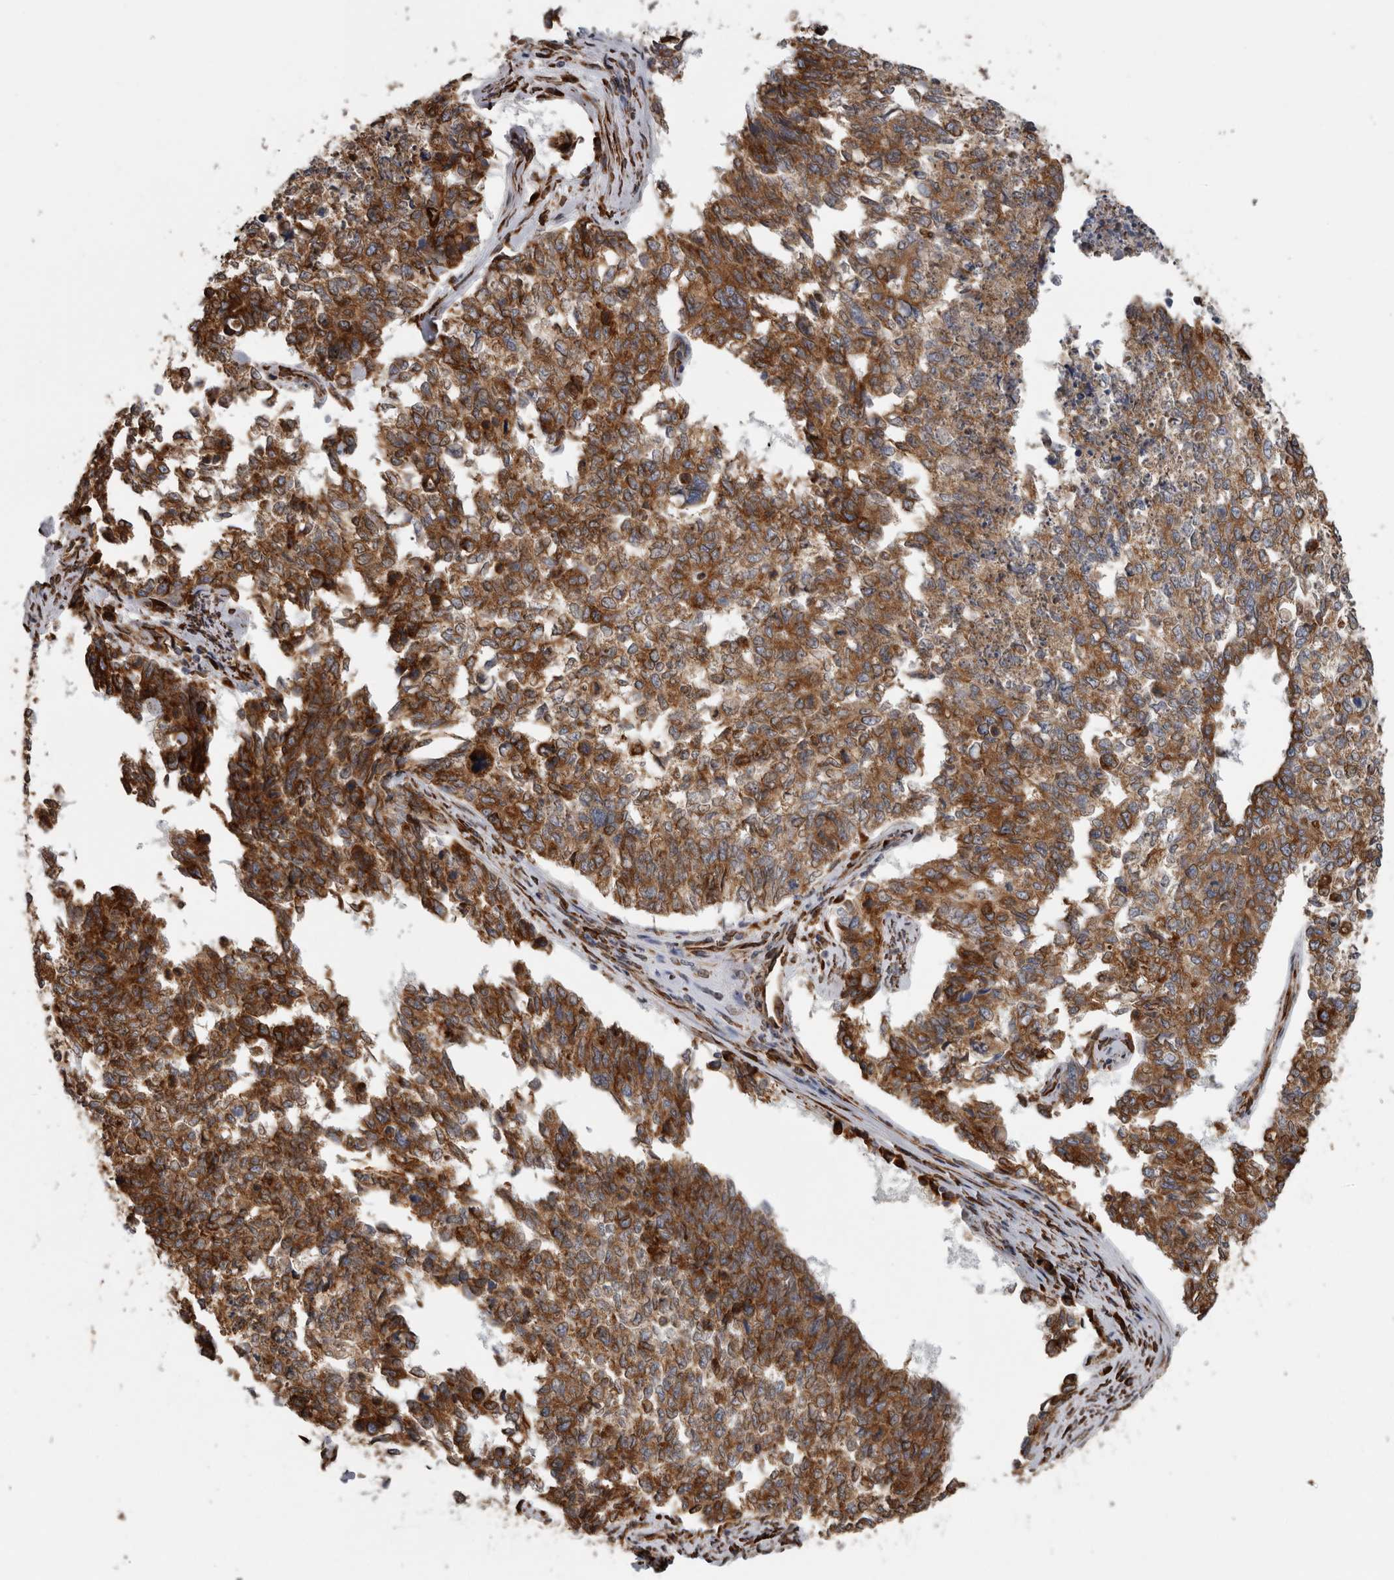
{"staining": {"intensity": "strong", "quantity": ">75%", "location": "cytoplasmic/membranous"}, "tissue": "cervical cancer", "cell_type": "Tumor cells", "image_type": "cancer", "snomed": [{"axis": "morphology", "description": "Squamous cell carcinoma, NOS"}, {"axis": "topography", "description": "Cervix"}], "caption": "Strong cytoplasmic/membranous expression for a protein is identified in approximately >75% of tumor cells of cervical cancer (squamous cell carcinoma) using immunohistochemistry (IHC).", "gene": "CEP350", "patient": {"sex": "female", "age": 63}}